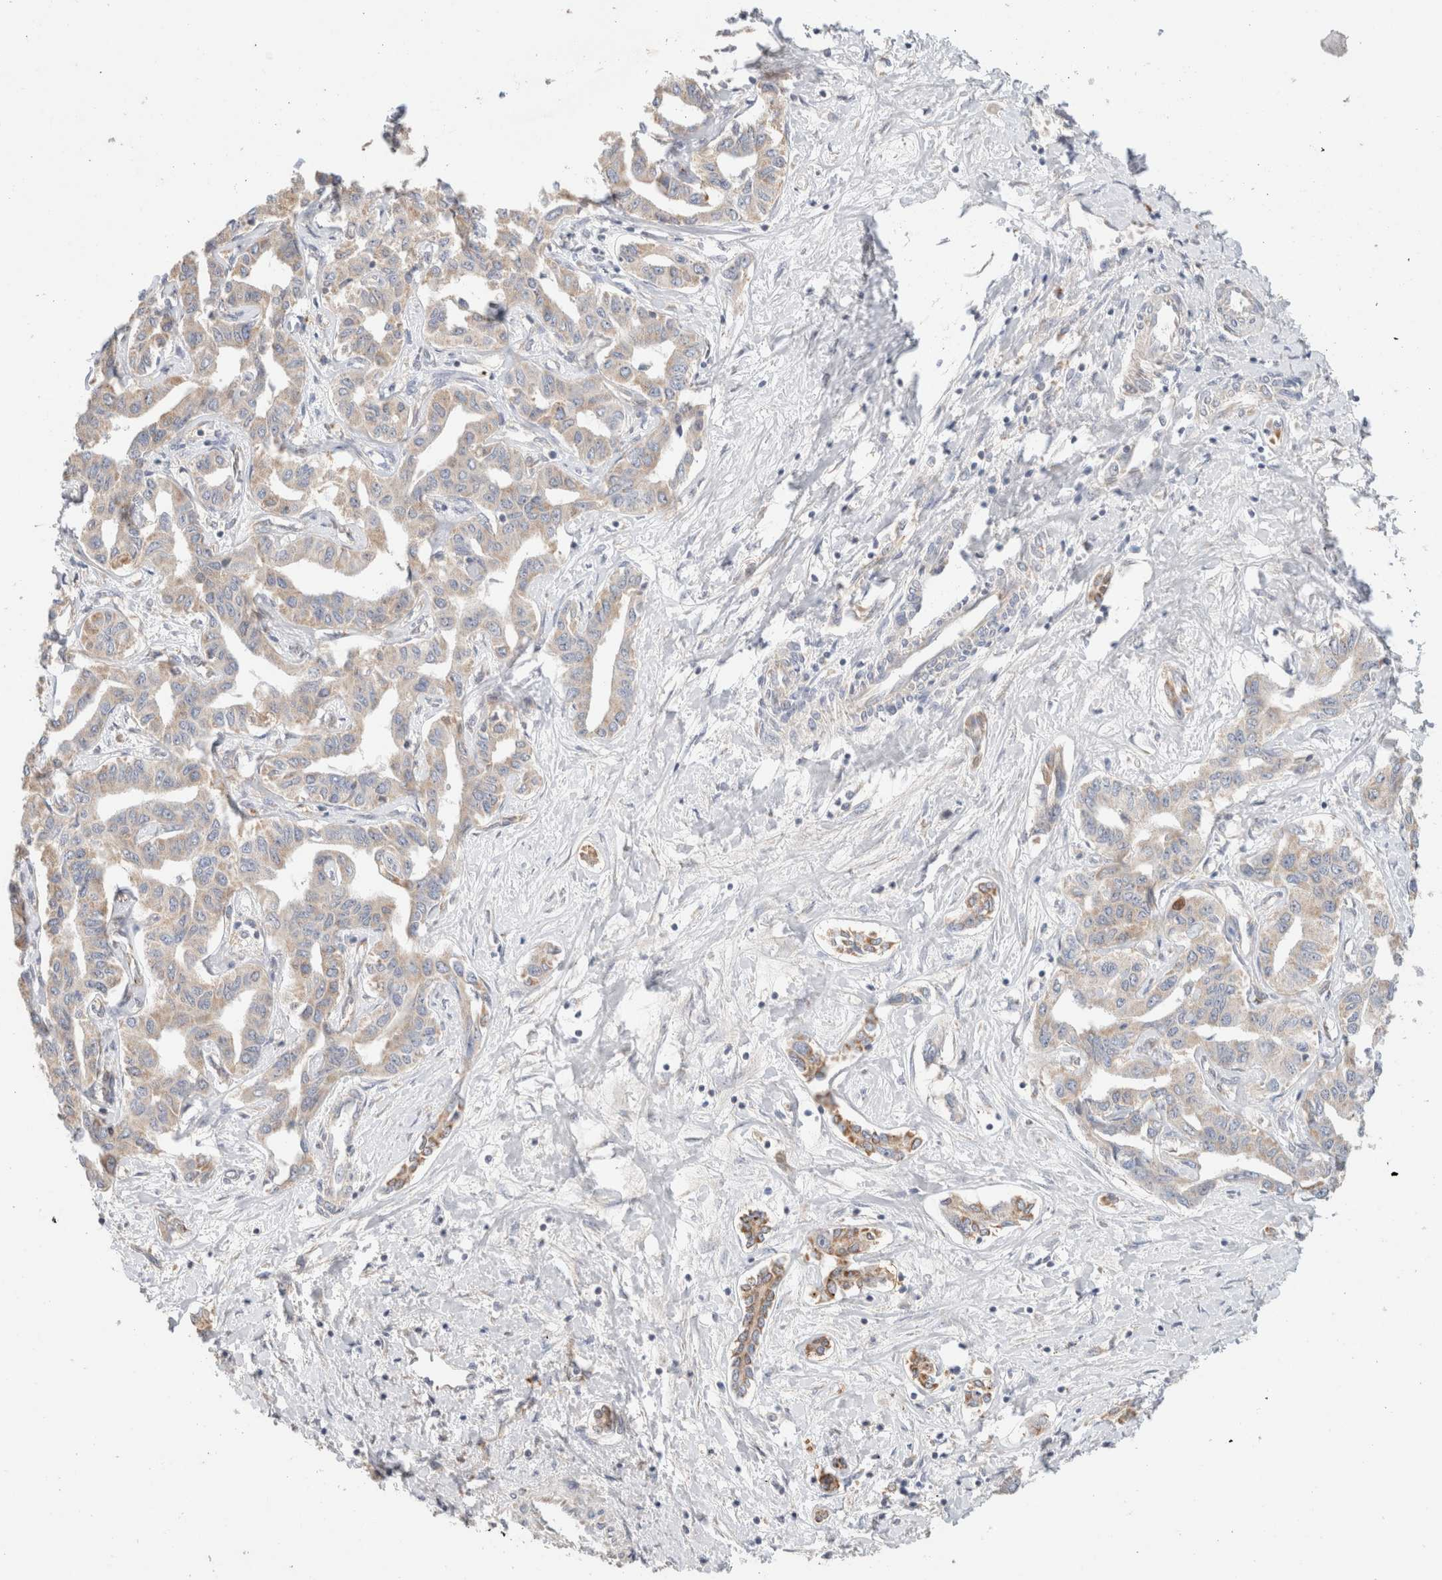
{"staining": {"intensity": "weak", "quantity": "<25%", "location": "cytoplasmic/membranous"}, "tissue": "liver cancer", "cell_type": "Tumor cells", "image_type": "cancer", "snomed": [{"axis": "morphology", "description": "Cholangiocarcinoma"}, {"axis": "topography", "description": "Liver"}], "caption": "A histopathology image of liver cancer (cholangiocarcinoma) stained for a protein exhibits no brown staining in tumor cells. (Brightfield microscopy of DAB immunohistochemistry at high magnification).", "gene": "CA13", "patient": {"sex": "male", "age": 59}}